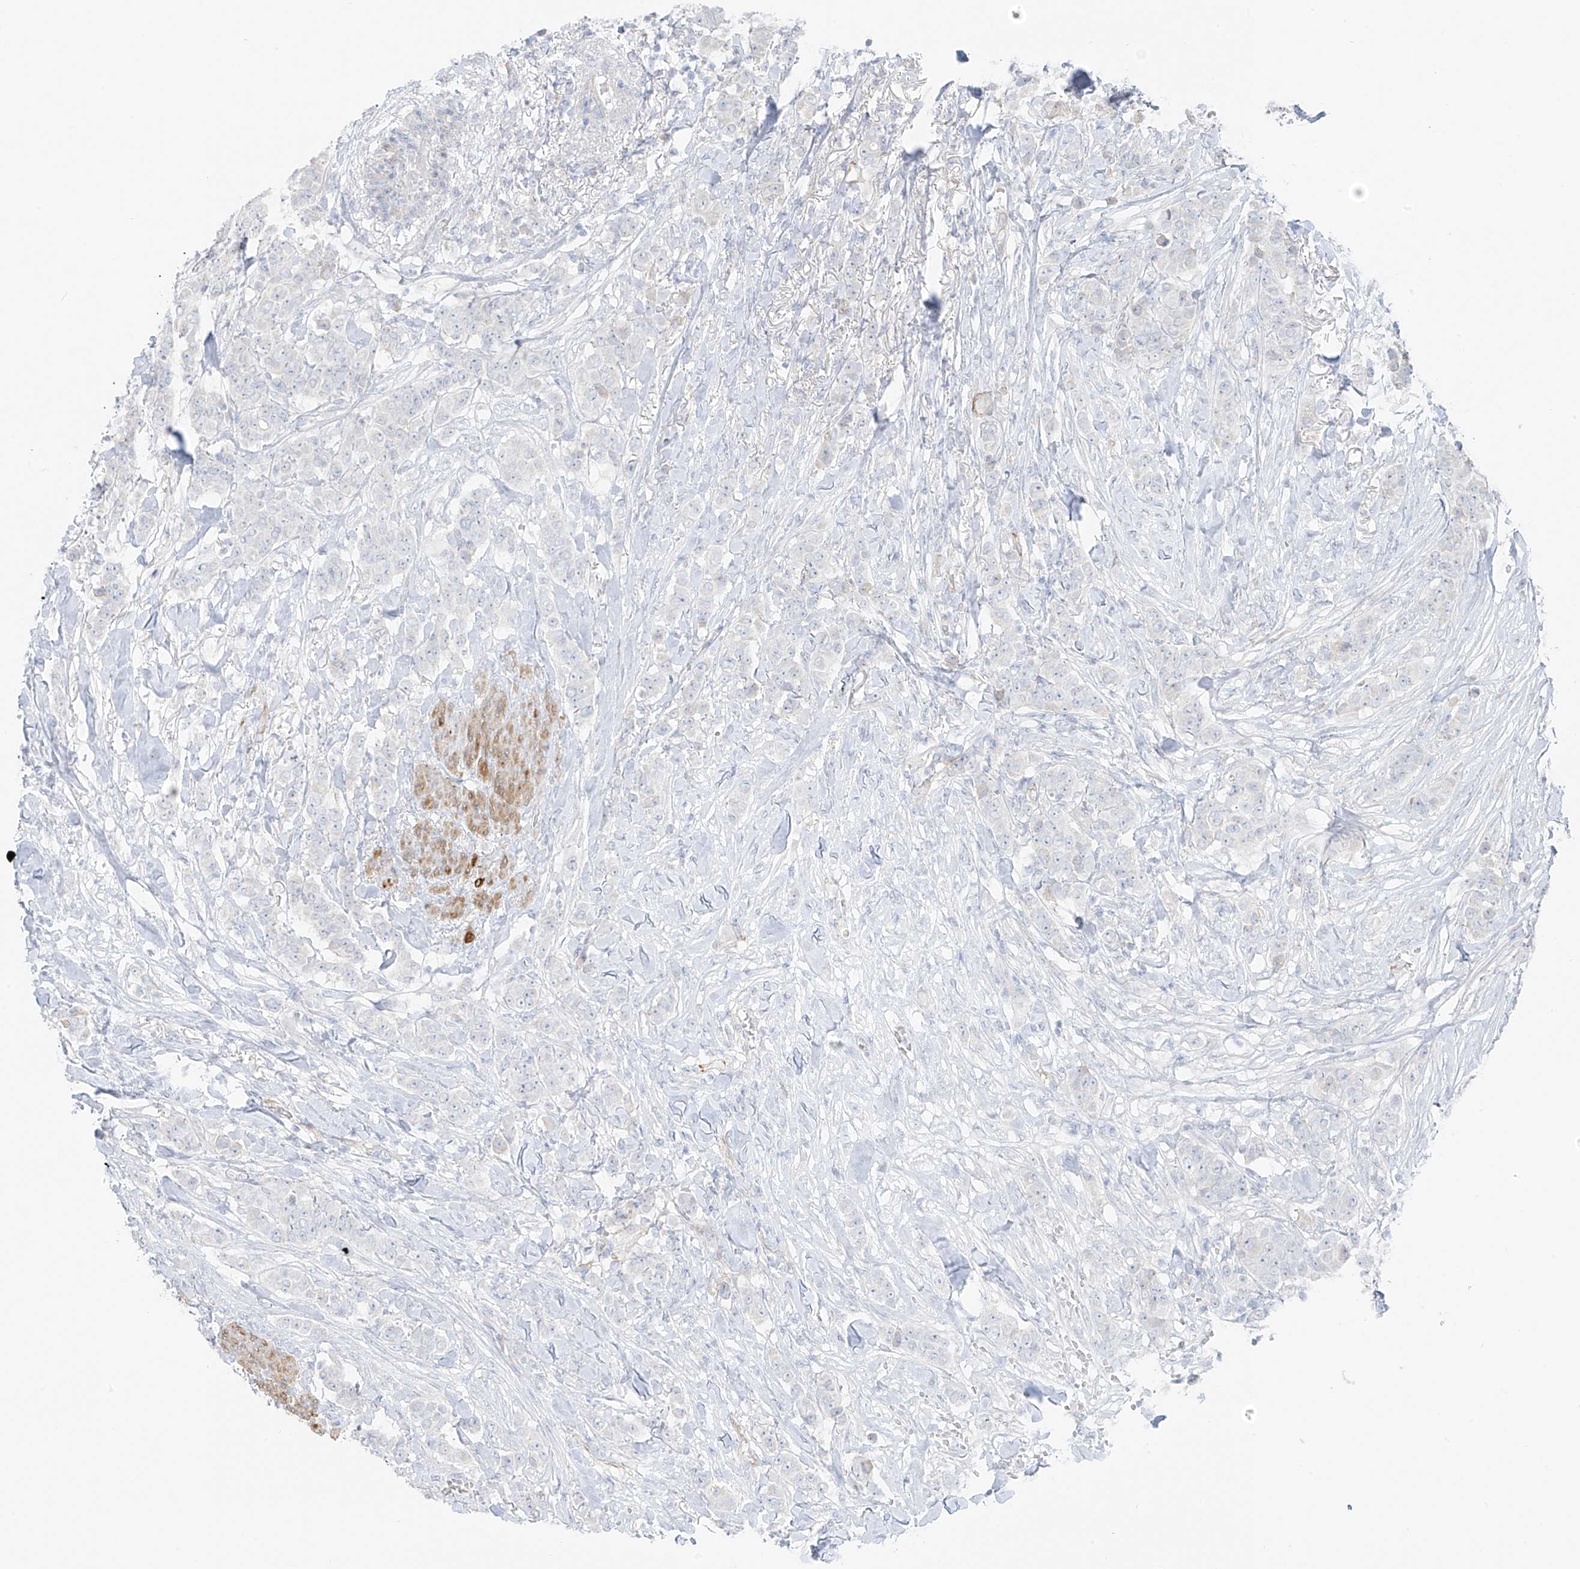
{"staining": {"intensity": "negative", "quantity": "none", "location": "none"}, "tissue": "breast cancer", "cell_type": "Tumor cells", "image_type": "cancer", "snomed": [{"axis": "morphology", "description": "Duct carcinoma"}, {"axis": "topography", "description": "Breast"}], "caption": "Human breast cancer (intraductal carcinoma) stained for a protein using immunohistochemistry exhibits no staining in tumor cells.", "gene": "C11orf87", "patient": {"sex": "female", "age": 40}}